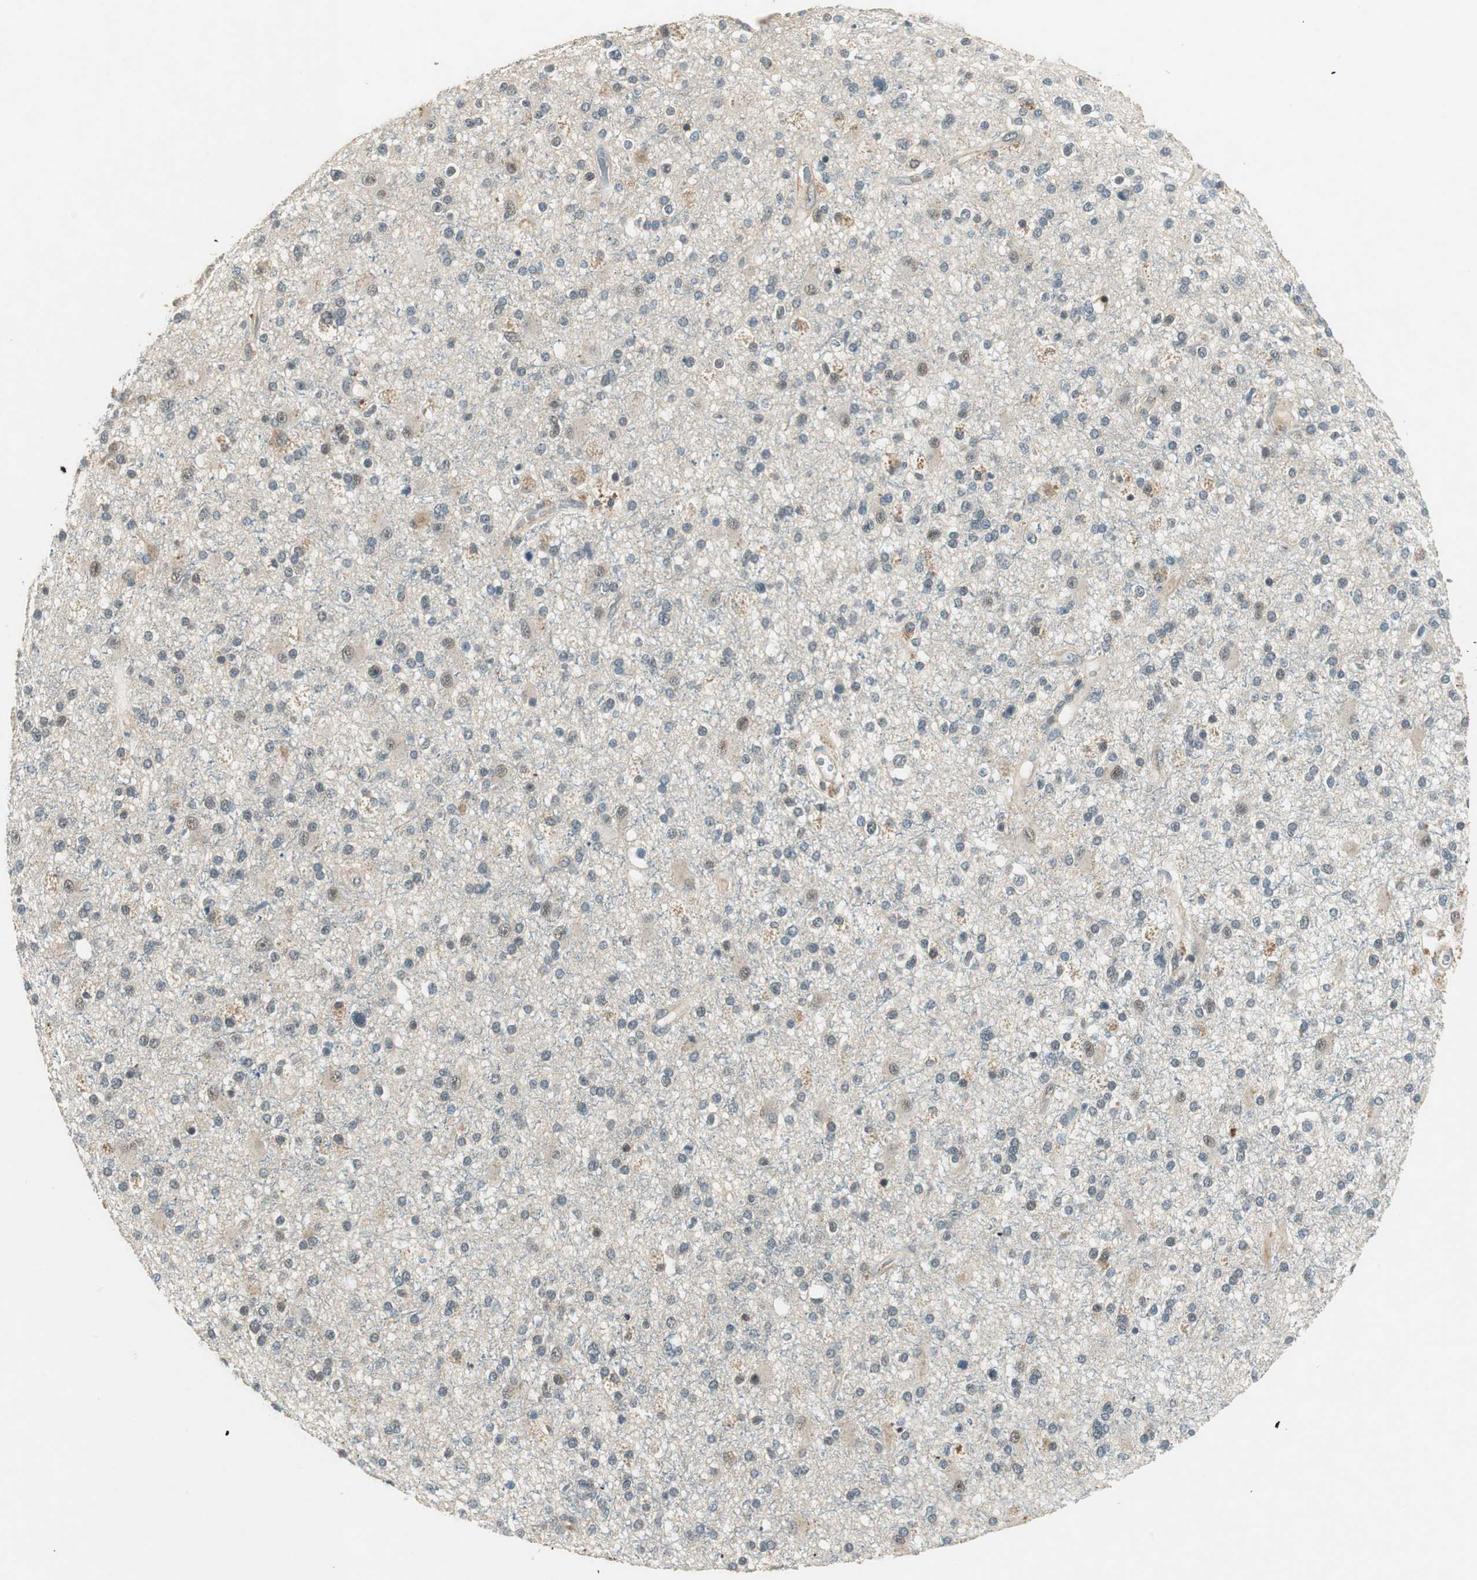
{"staining": {"intensity": "weak", "quantity": "25%-75%", "location": "cytoplasmic/membranous,nuclear"}, "tissue": "glioma", "cell_type": "Tumor cells", "image_type": "cancer", "snomed": [{"axis": "morphology", "description": "Glioma, malignant, High grade"}, {"axis": "topography", "description": "Brain"}], "caption": "Immunohistochemistry staining of high-grade glioma (malignant), which shows low levels of weak cytoplasmic/membranous and nuclear expression in approximately 25%-75% of tumor cells indicating weak cytoplasmic/membranous and nuclear protein expression. The staining was performed using DAB (3,3'-diaminobenzidine) (brown) for protein detection and nuclei were counterstained in hematoxylin (blue).", "gene": "PSMB4", "patient": {"sex": "male", "age": 33}}